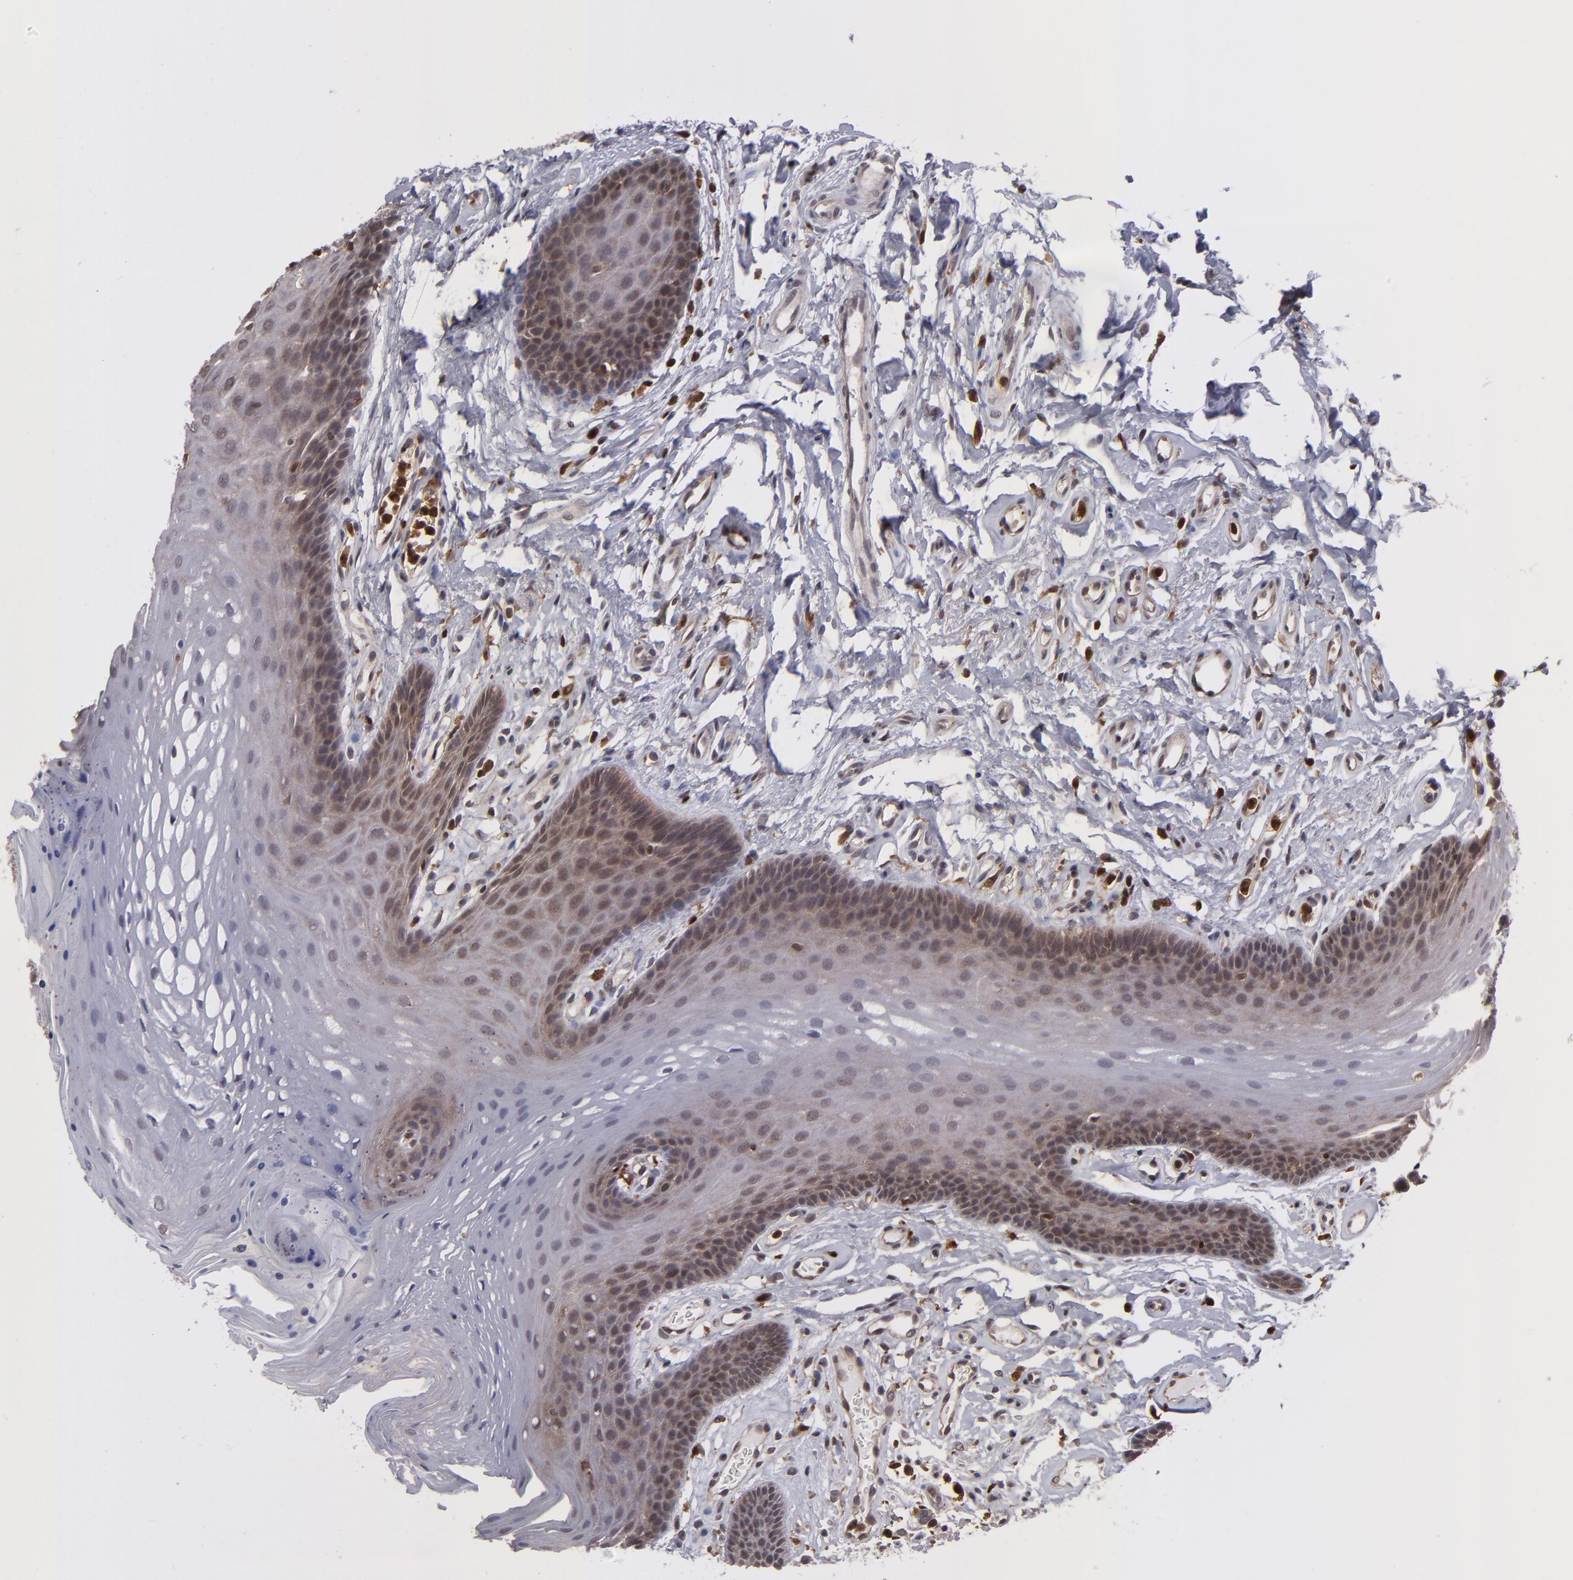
{"staining": {"intensity": "moderate", "quantity": "25%-75%", "location": "cytoplasmic/membranous,nuclear"}, "tissue": "oral mucosa", "cell_type": "Squamous epithelial cells", "image_type": "normal", "snomed": [{"axis": "morphology", "description": "Normal tissue, NOS"}, {"axis": "topography", "description": "Oral tissue"}], "caption": "Protein staining of benign oral mucosa exhibits moderate cytoplasmic/membranous,nuclear expression in about 25%-75% of squamous epithelial cells. The protein is stained brown, and the nuclei are stained in blue (DAB IHC with brightfield microscopy, high magnification).", "gene": "GRB2", "patient": {"sex": "male", "age": 62}}